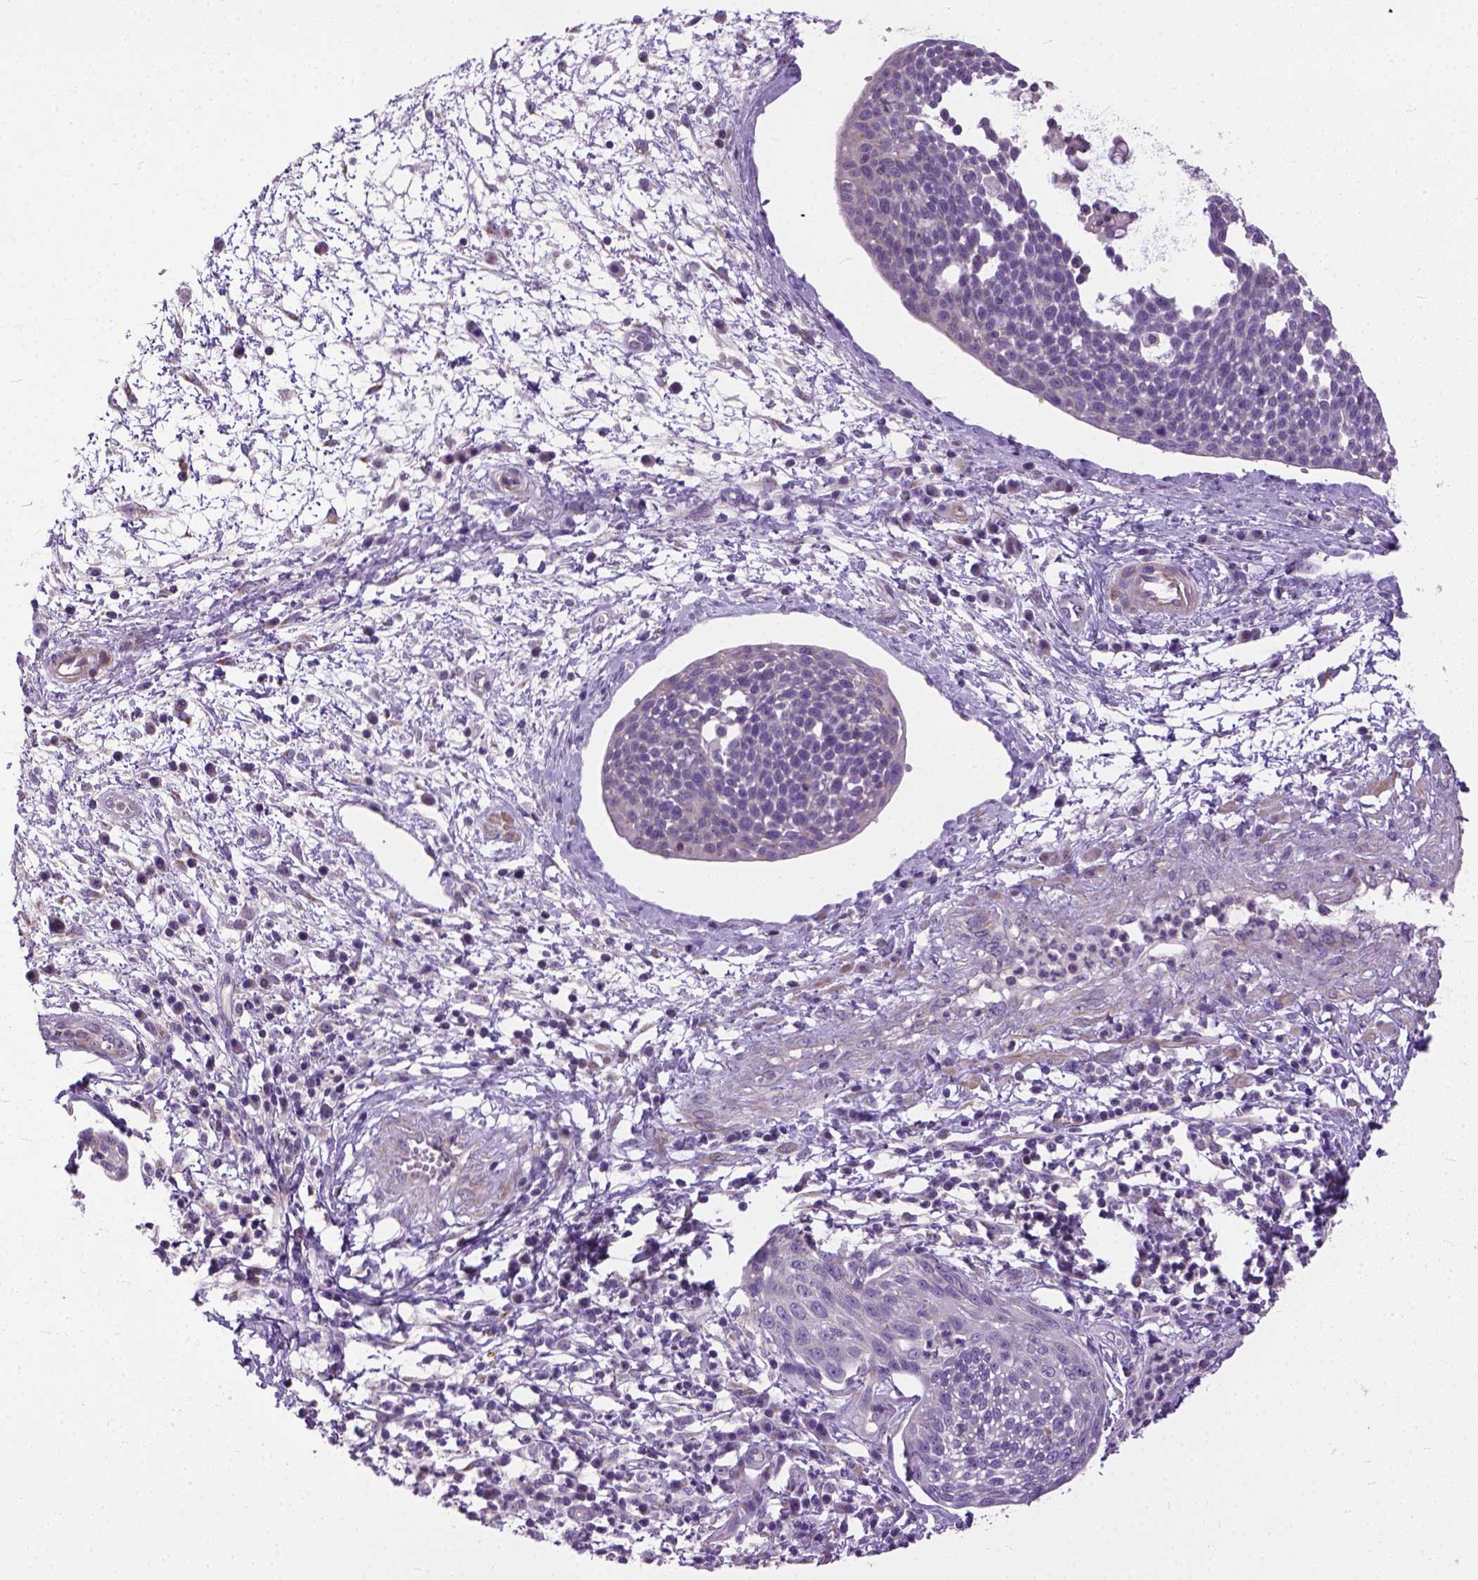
{"staining": {"intensity": "negative", "quantity": "none", "location": "none"}, "tissue": "cervical cancer", "cell_type": "Tumor cells", "image_type": "cancer", "snomed": [{"axis": "morphology", "description": "Squamous cell carcinoma, NOS"}, {"axis": "topography", "description": "Cervix"}], "caption": "DAB immunohistochemical staining of squamous cell carcinoma (cervical) exhibits no significant expression in tumor cells. (Stains: DAB (3,3'-diaminobenzidine) IHC with hematoxylin counter stain, Microscopy: brightfield microscopy at high magnification).", "gene": "BANF2", "patient": {"sex": "female", "age": 34}}